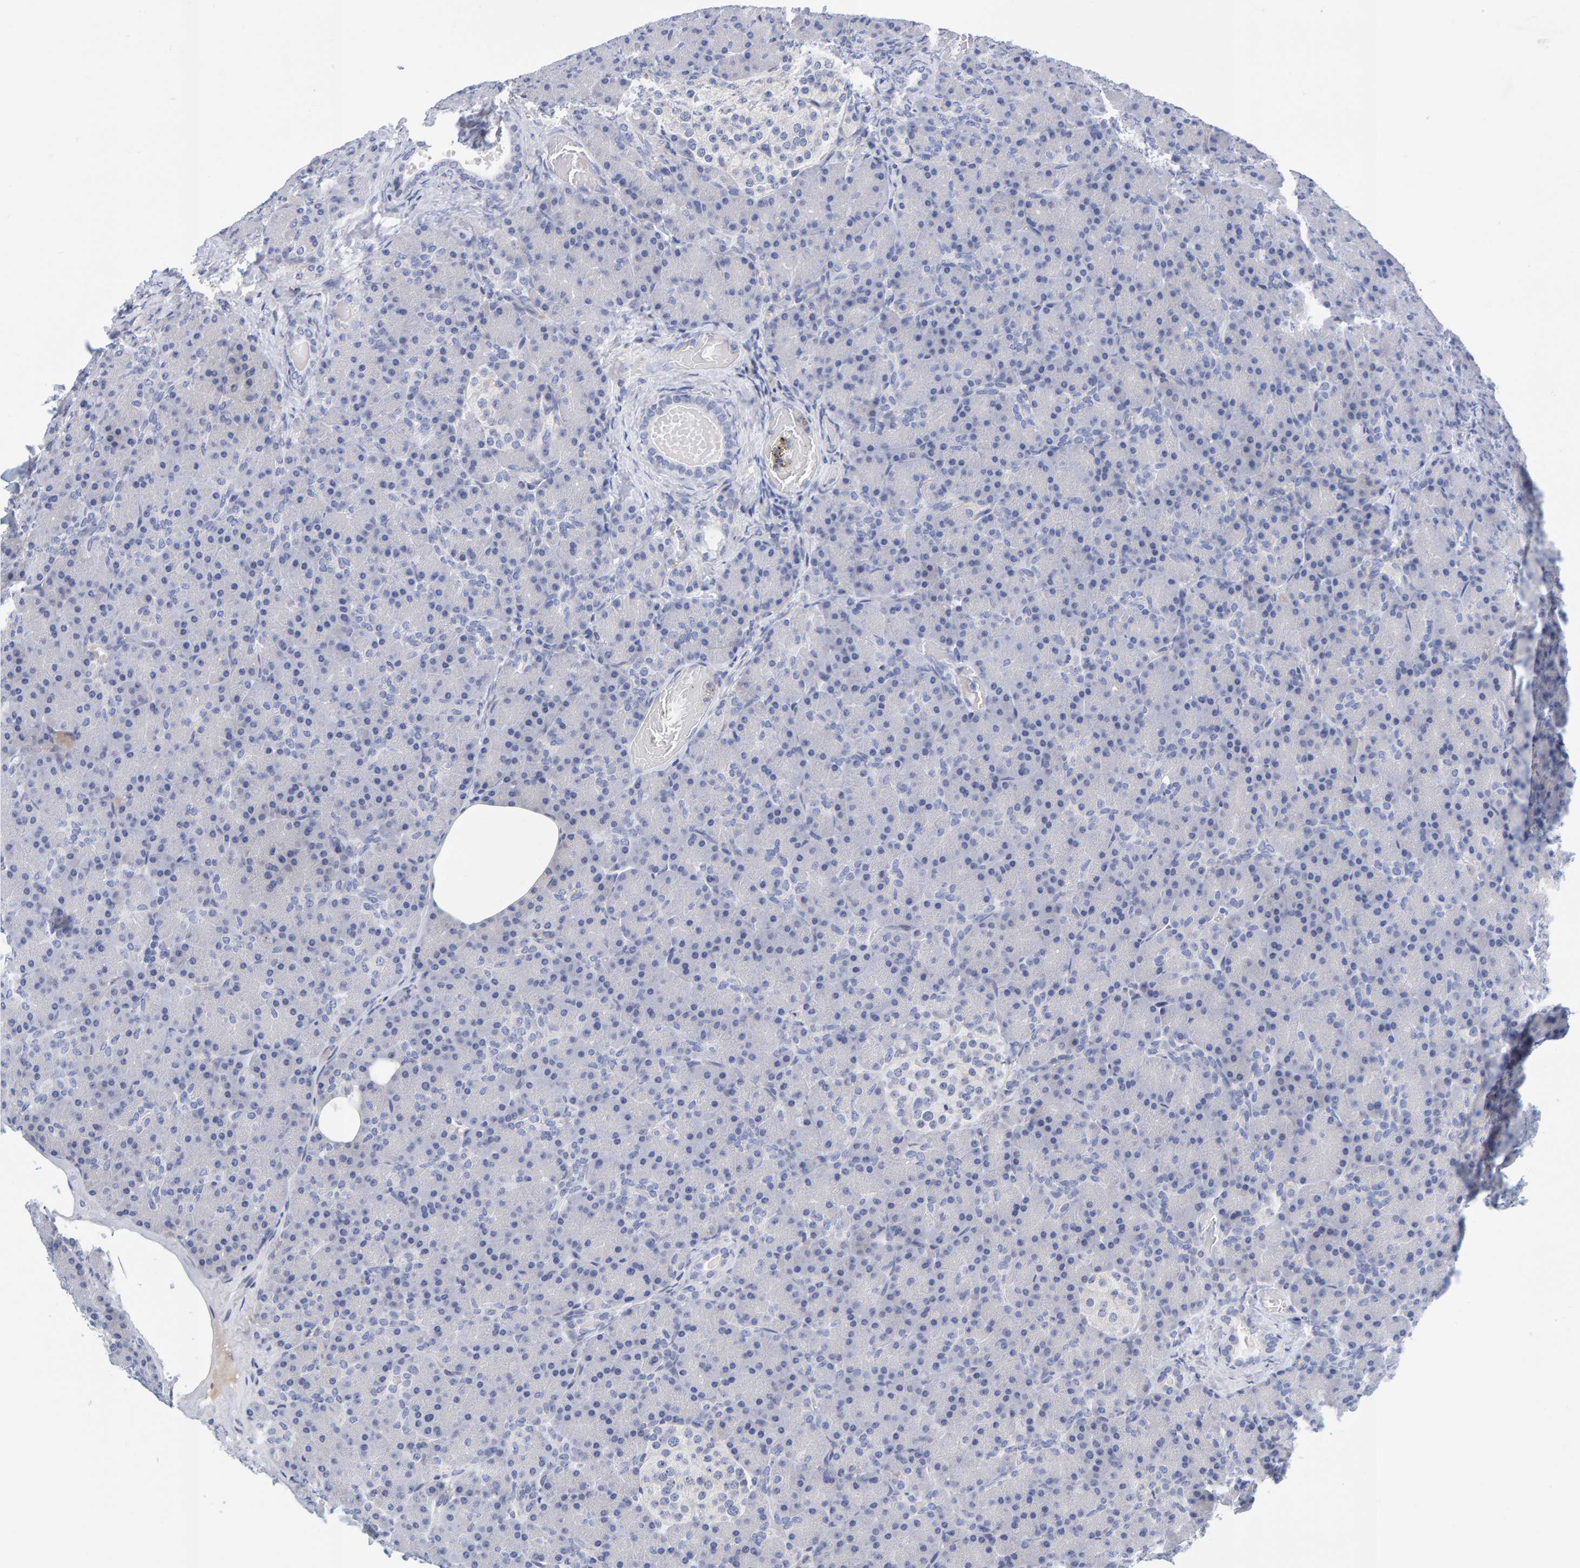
{"staining": {"intensity": "negative", "quantity": "none", "location": "none"}, "tissue": "pancreas", "cell_type": "Exocrine glandular cells", "image_type": "normal", "snomed": [{"axis": "morphology", "description": "Normal tissue, NOS"}, {"axis": "topography", "description": "Pancreas"}], "caption": "Immunohistochemical staining of benign pancreas demonstrates no significant expression in exocrine glandular cells.", "gene": "MOG", "patient": {"sex": "female", "age": 43}}